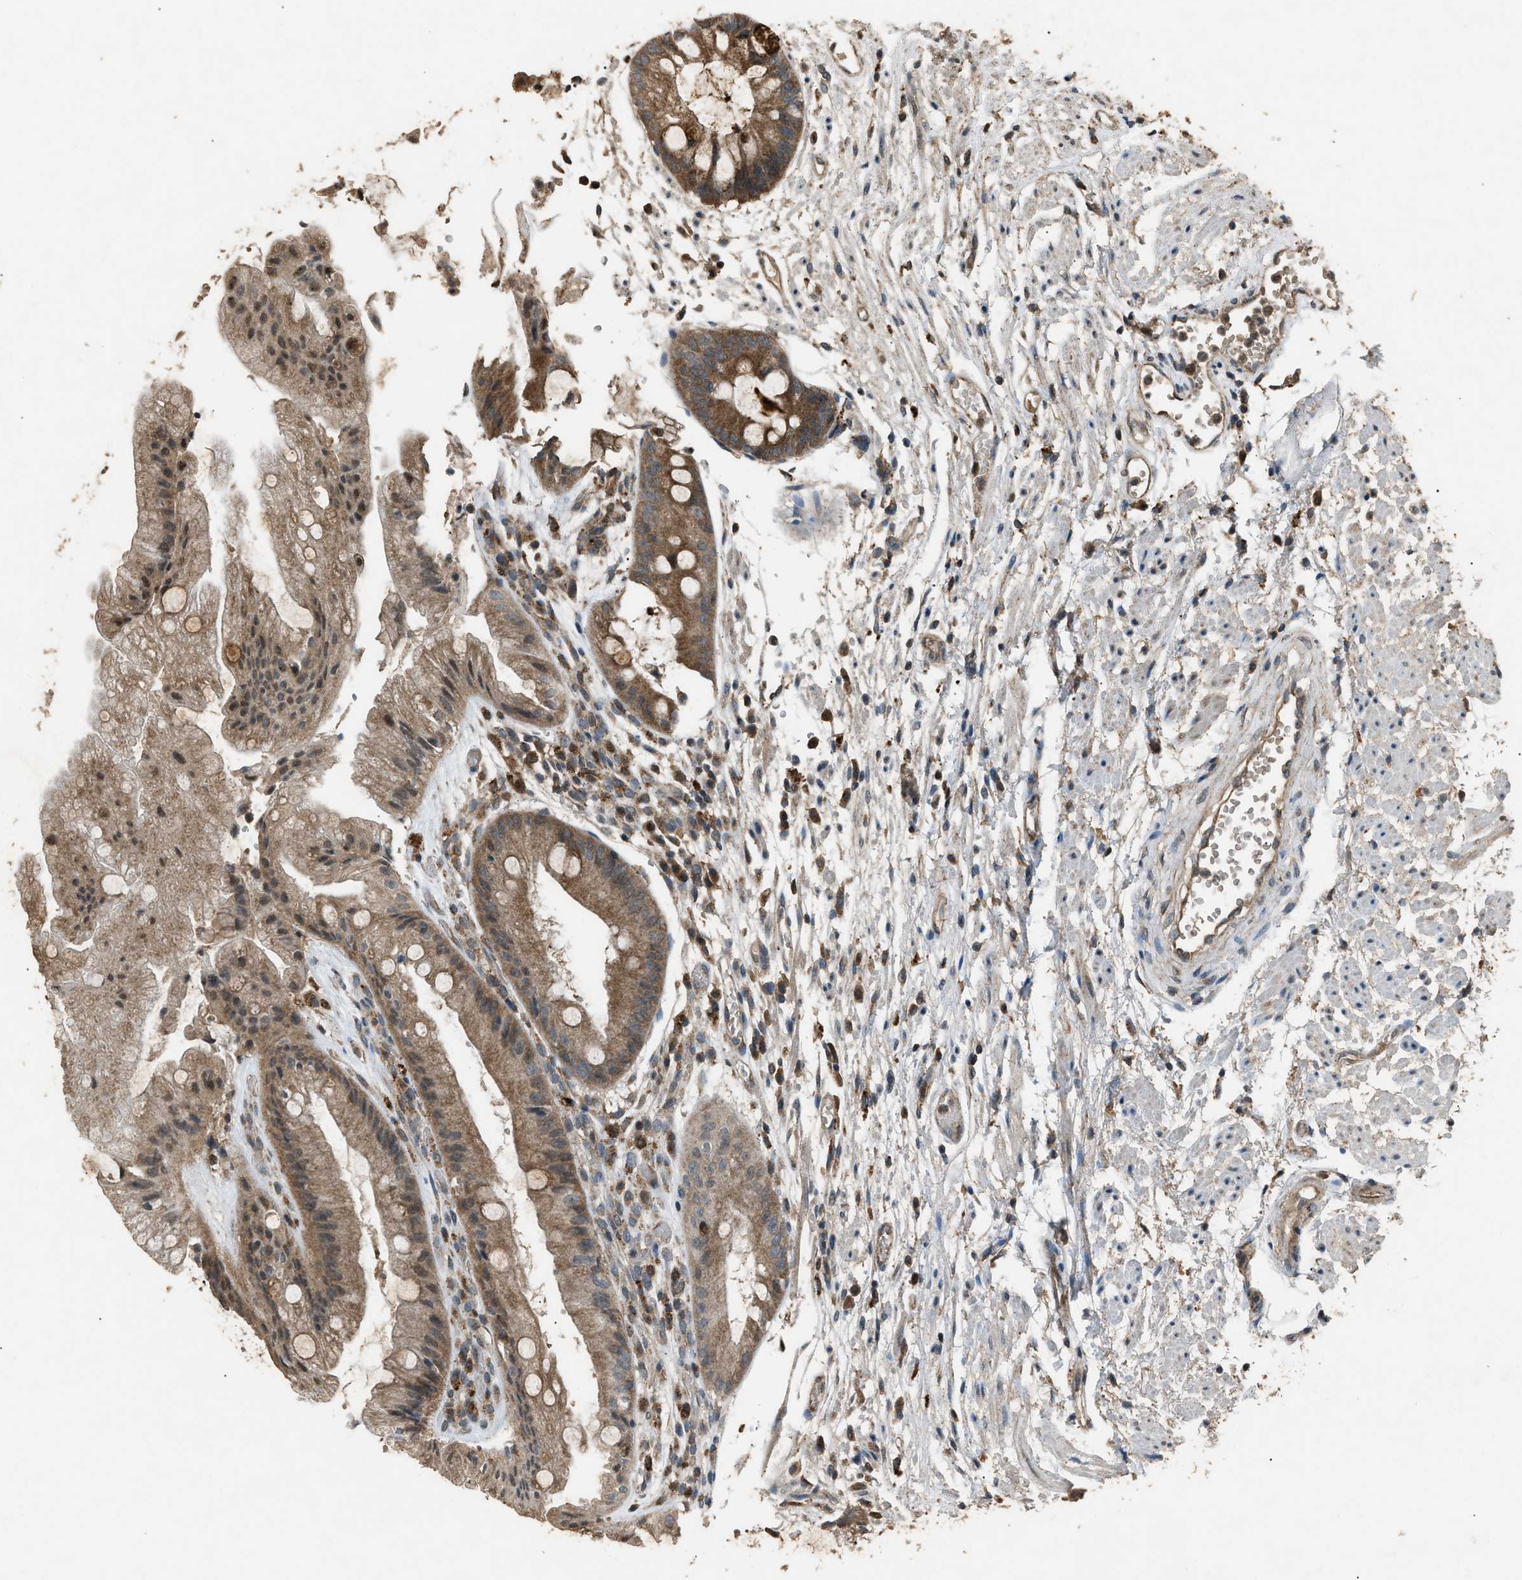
{"staining": {"intensity": "strong", "quantity": ">75%", "location": "cytoplasmic/membranous"}, "tissue": "stomach", "cell_type": "Glandular cells", "image_type": "normal", "snomed": [{"axis": "morphology", "description": "Normal tissue, NOS"}, {"axis": "topography", "description": "Stomach, upper"}], "caption": "Glandular cells show high levels of strong cytoplasmic/membranous staining in approximately >75% of cells in normal human stomach. (DAB = brown stain, brightfield microscopy at high magnification).", "gene": "PSMD1", "patient": {"sex": "male", "age": 72}}